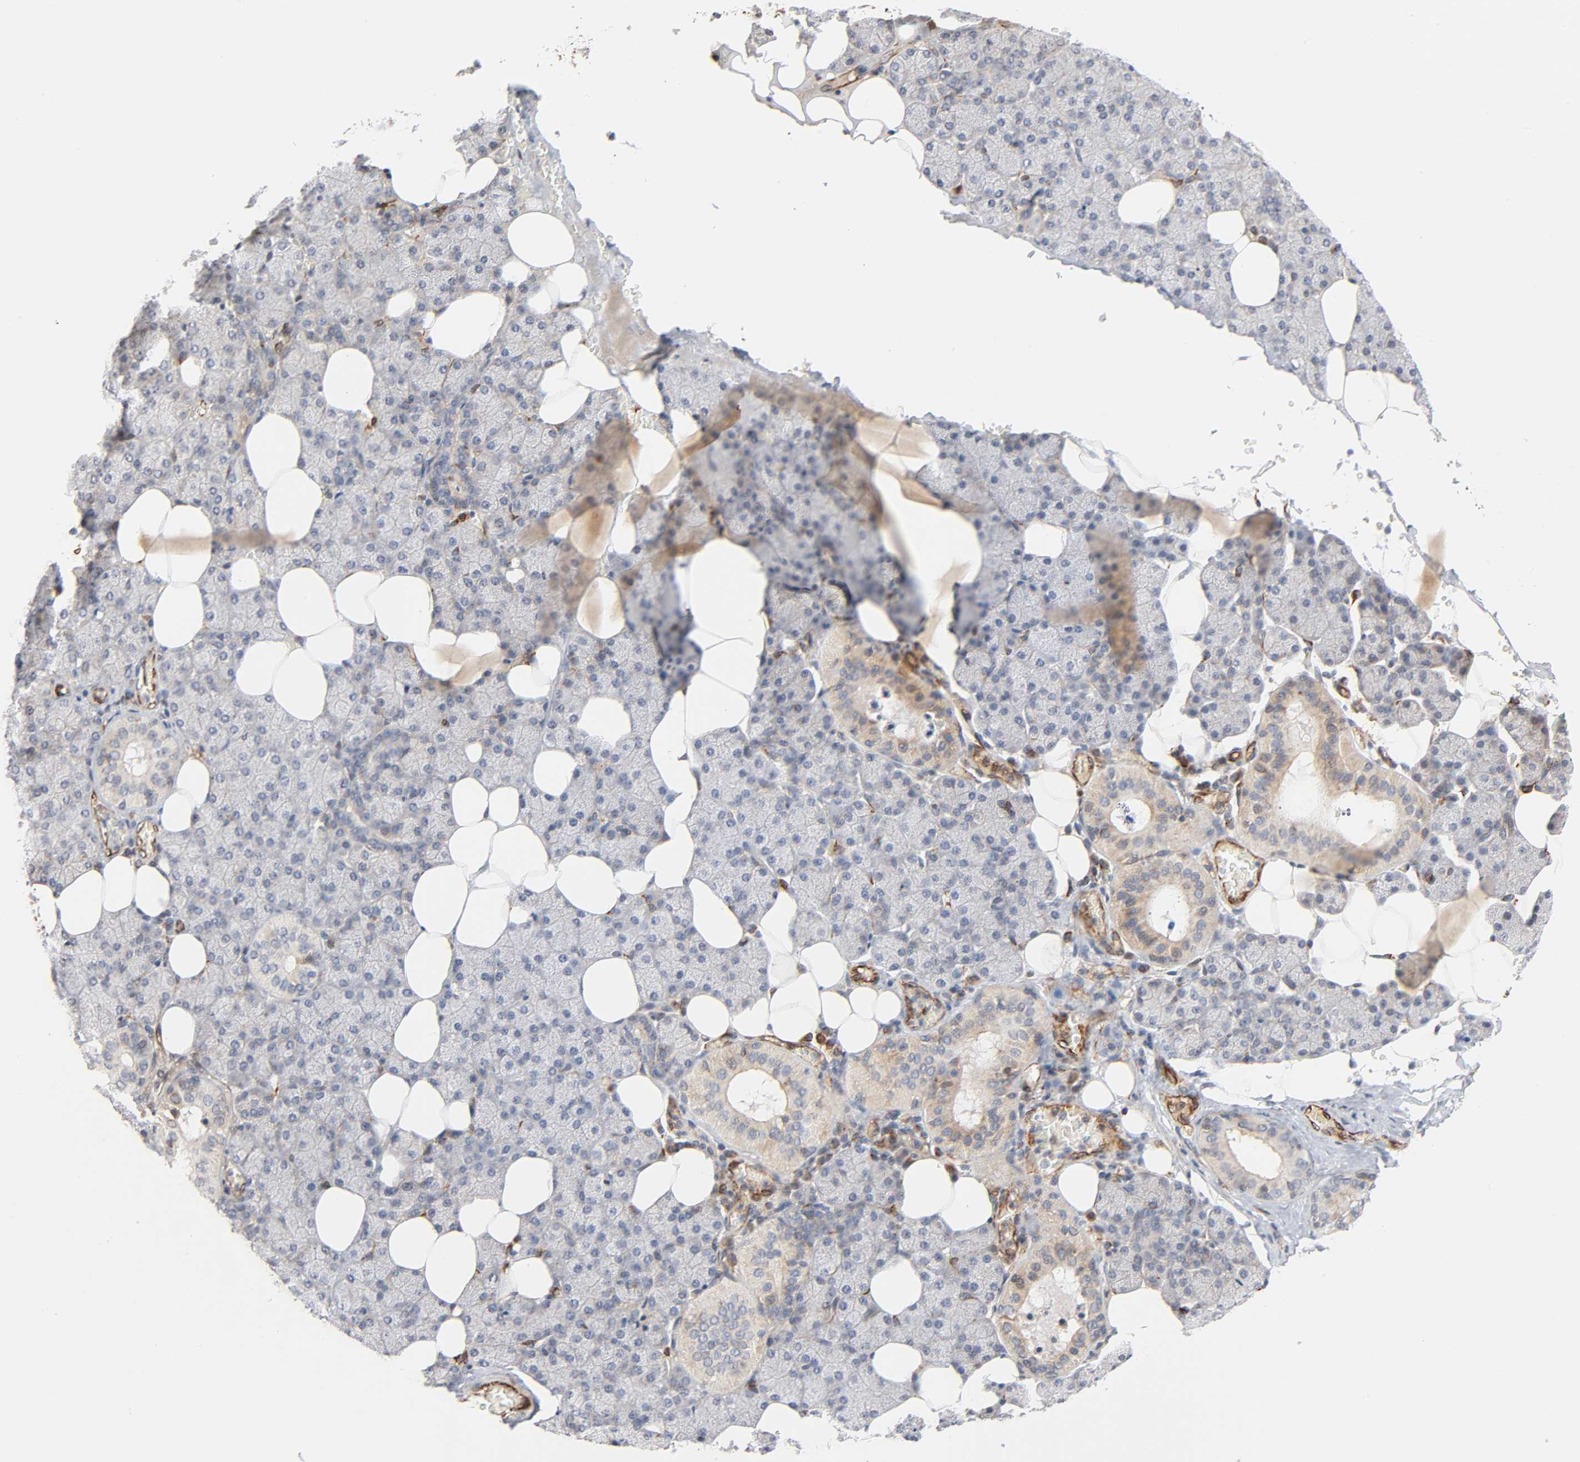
{"staining": {"intensity": "weak", "quantity": "25%-75%", "location": "cytoplasmic/membranous"}, "tissue": "salivary gland", "cell_type": "Glandular cells", "image_type": "normal", "snomed": [{"axis": "morphology", "description": "Normal tissue, NOS"}, {"axis": "topography", "description": "Lymph node"}, {"axis": "topography", "description": "Salivary gland"}], "caption": "Immunohistochemical staining of normal human salivary gland shows 25%-75% levels of weak cytoplasmic/membranous protein staining in about 25%-75% of glandular cells. Using DAB (brown) and hematoxylin (blue) stains, captured at high magnification using brightfield microscopy.", "gene": "REEP5", "patient": {"sex": "male", "age": 8}}